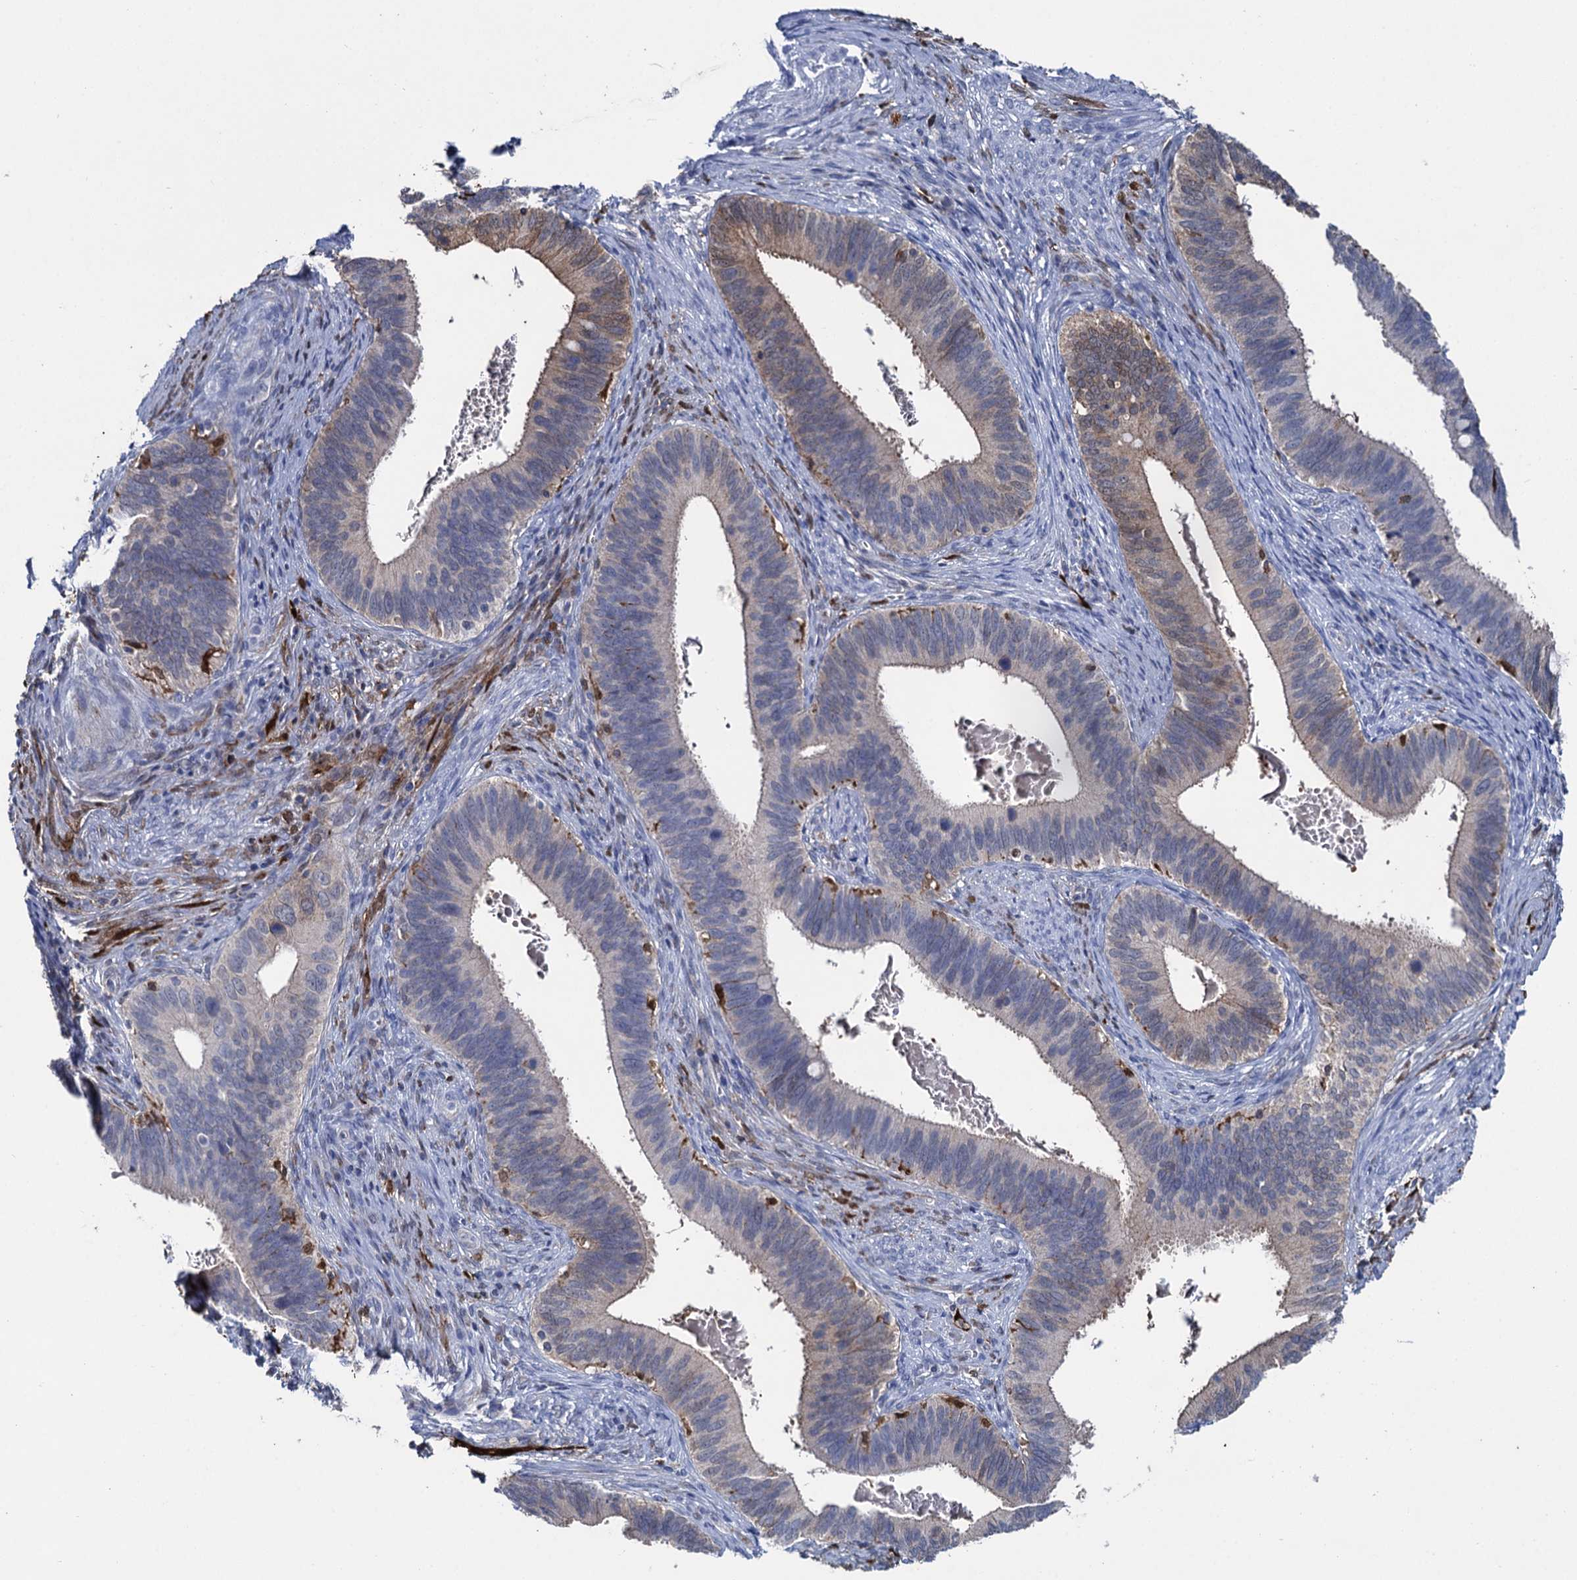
{"staining": {"intensity": "negative", "quantity": "none", "location": "none"}, "tissue": "cervical cancer", "cell_type": "Tumor cells", "image_type": "cancer", "snomed": [{"axis": "morphology", "description": "Adenocarcinoma, NOS"}, {"axis": "topography", "description": "Cervix"}], "caption": "Tumor cells are negative for brown protein staining in cervical cancer. Brightfield microscopy of immunohistochemistry (IHC) stained with DAB (3,3'-diaminobenzidine) (brown) and hematoxylin (blue), captured at high magnification.", "gene": "FABP5", "patient": {"sex": "female", "age": 42}}